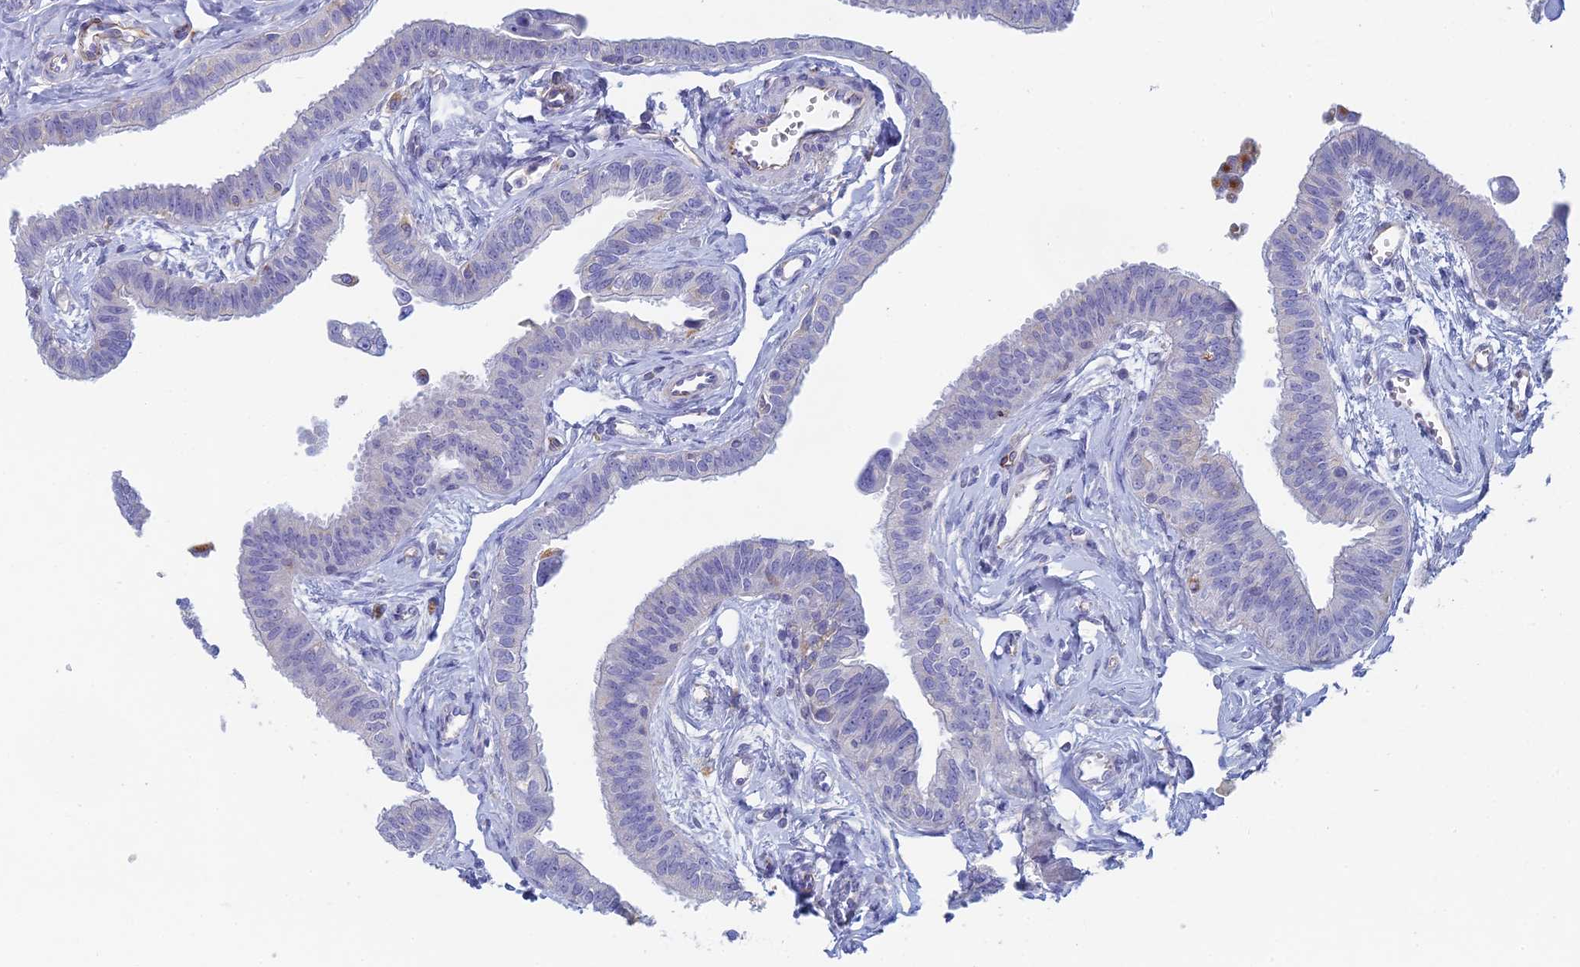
{"staining": {"intensity": "weak", "quantity": "<25%", "location": "cytoplasmic/membranous"}, "tissue": "fallopian tube", "cell_type": "Glandular cells", "image_type": "normal", "snomed": [{"axis": "morphology", "description": "Normal tissue, NOS"}, {"axis": "morphology", "description": "Carcinoma, NOS"}, {"axis": "topography", "description": "Fallopian tube"}, {"axis": "topography", "description": "Ovary"}], "caption": "Immunohistochemistry micrograph of unremarkable fallopian tube stained for a protein (brown), which displays no expression in glandular cells. (DAB IHC visualized using brightfield microscopy, high magnification).", "gene": "FERD3L", "patient": {"sex": "female", "age": 59}}